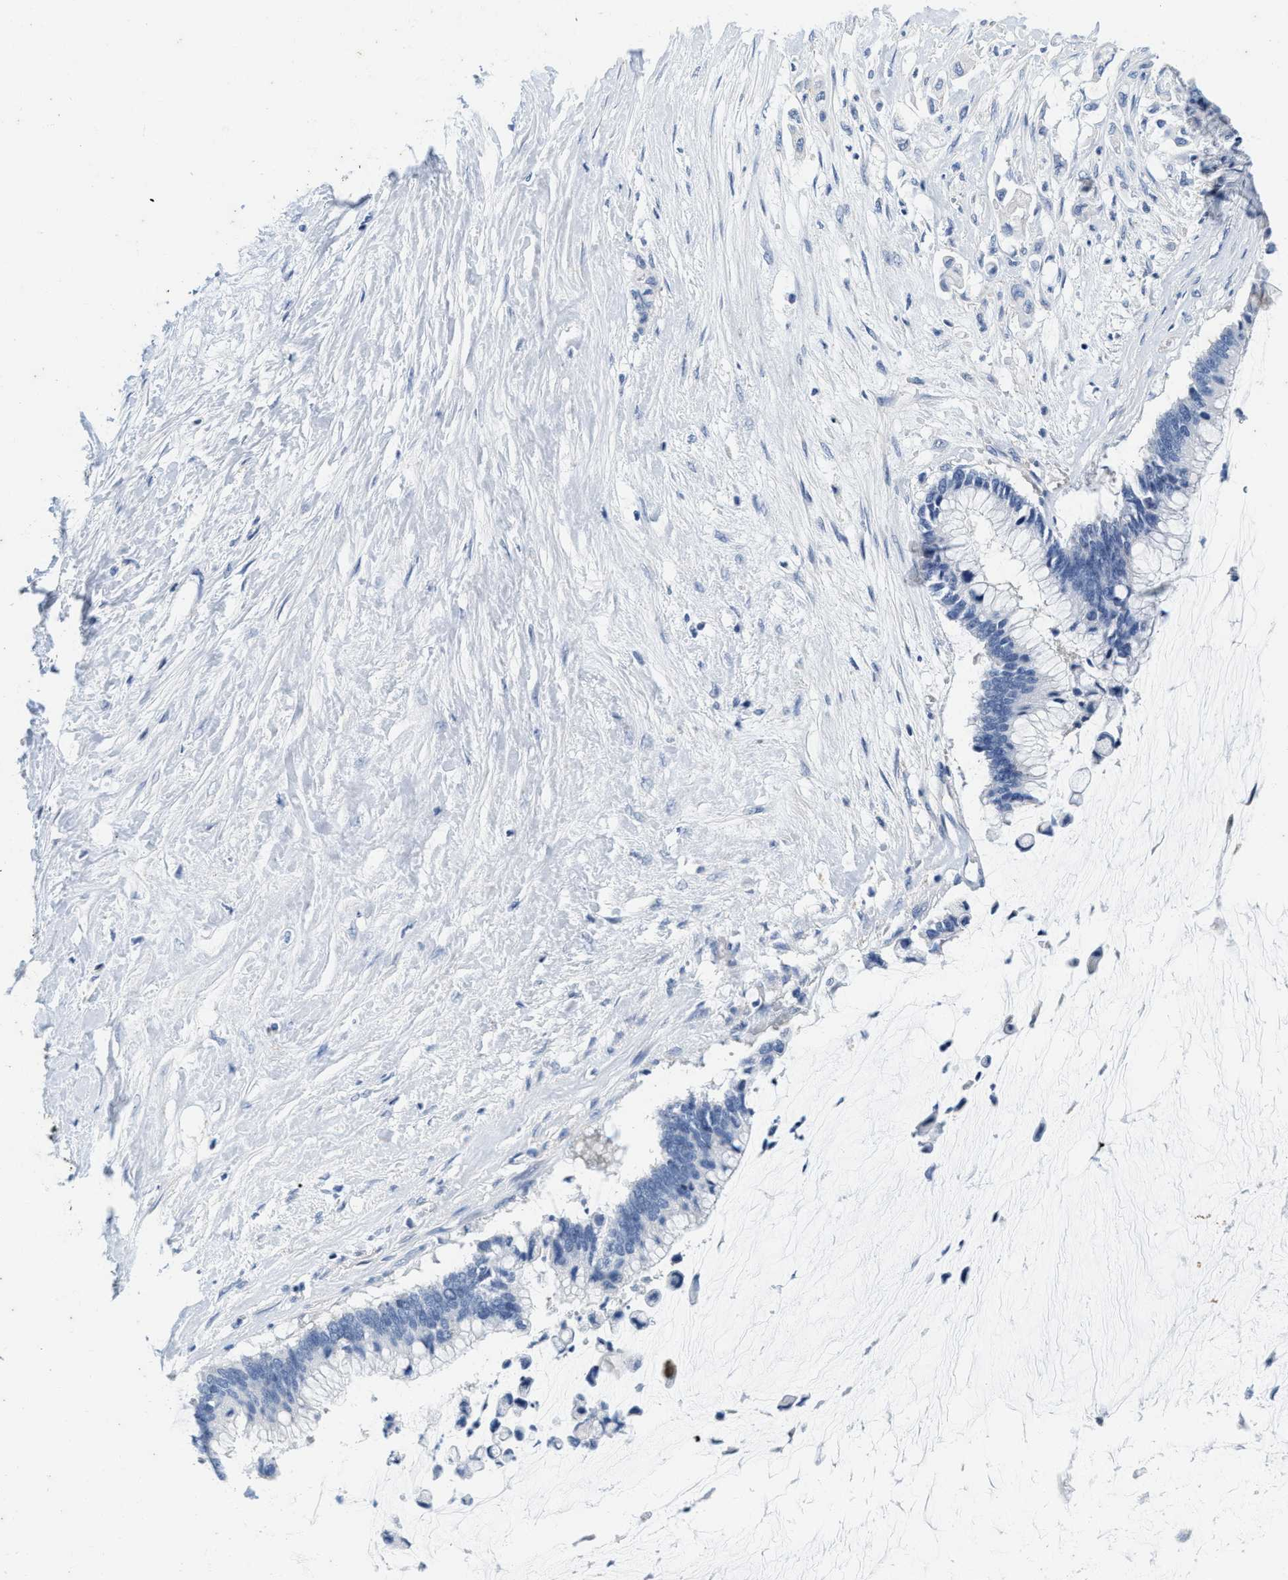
{"staining": {"intensity": "negative", "quantity": "none", "location": "none"}, "tissue": "pancreatic cancer", "cell_type": "Tumor cells", "image_type": "cancer", "snomed": [{"axis": "morphology", "description": "Adenocarcinoma, NOS"}, {"axis": "topography", "description": "Pancreas"}], "caption": "Pancreatic cancer (adenocarcinoma) was stained to show a protein in brown. There is no significant expression in tumor cells.", "gene": "ABCB11", "patient": {"sex": "male", "age": 41}}